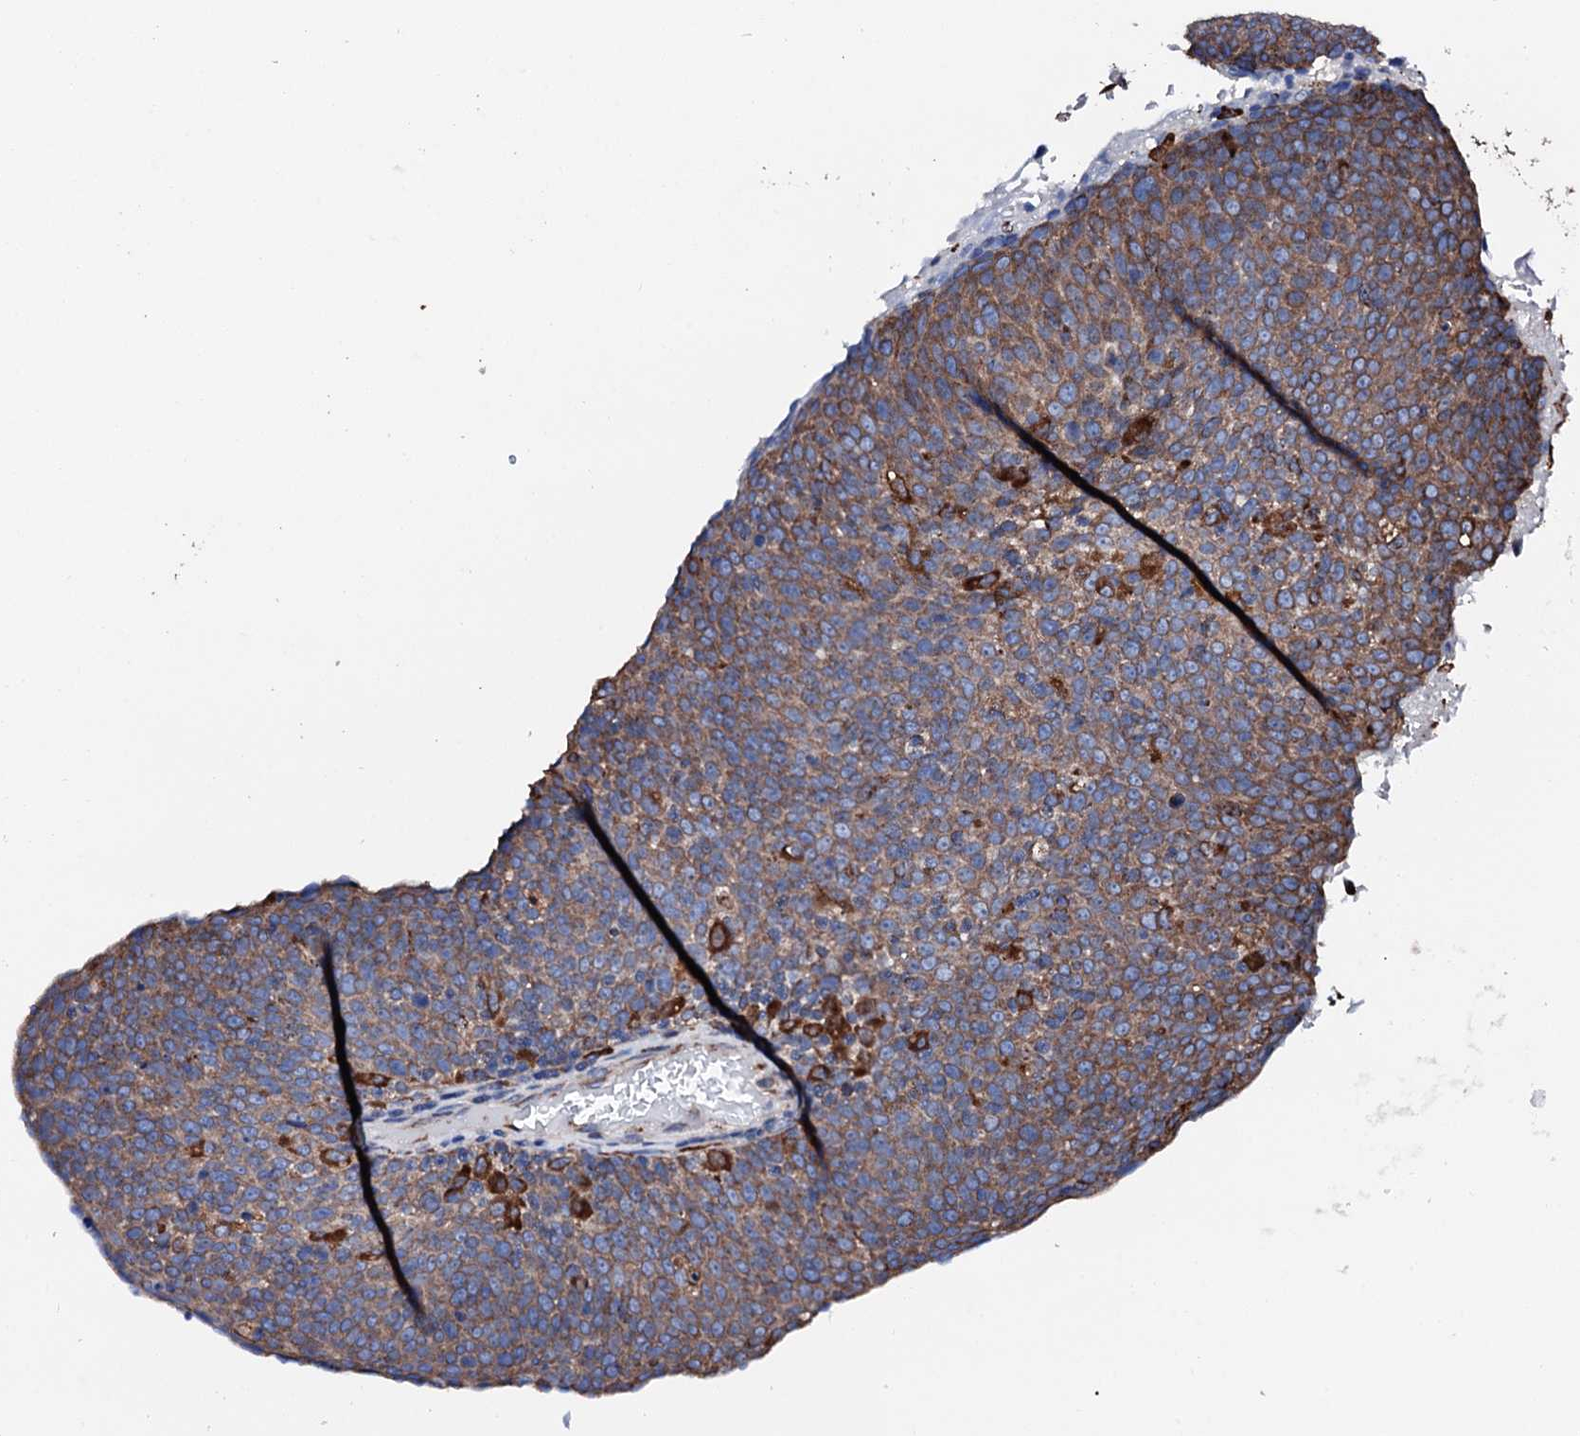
{"staining": {"intensity": "moderate", "quantity": ">75%", "location": "cytoplasmic/membranous"}, "tissue": "head and neck cancer", "cell_type": "Tumor cells", "image_type": "cancer", "snomed": [{"axis": "morphology", "description": "Squamous cell carcinoma, NOS"}, {"axis": "morphology", "description": "Squamous cell carcinoma, metastatic, NOS"}, {"axis": "topography", "description": "Lymph node"}, {"axis": "topography", "description": "Head-Neck"}], "caption": "Immunohistochemistry photomicrograph of human metastatic squamous cell carcinoma (head and neck) stained for a protein (brown), which exhibits medium levels of moderate cytoplasmic/membranous positivity in approximately >75% of tumor cells.", "gene": "AMDHD1", "patient": {"sex": "male", "age": 62}}